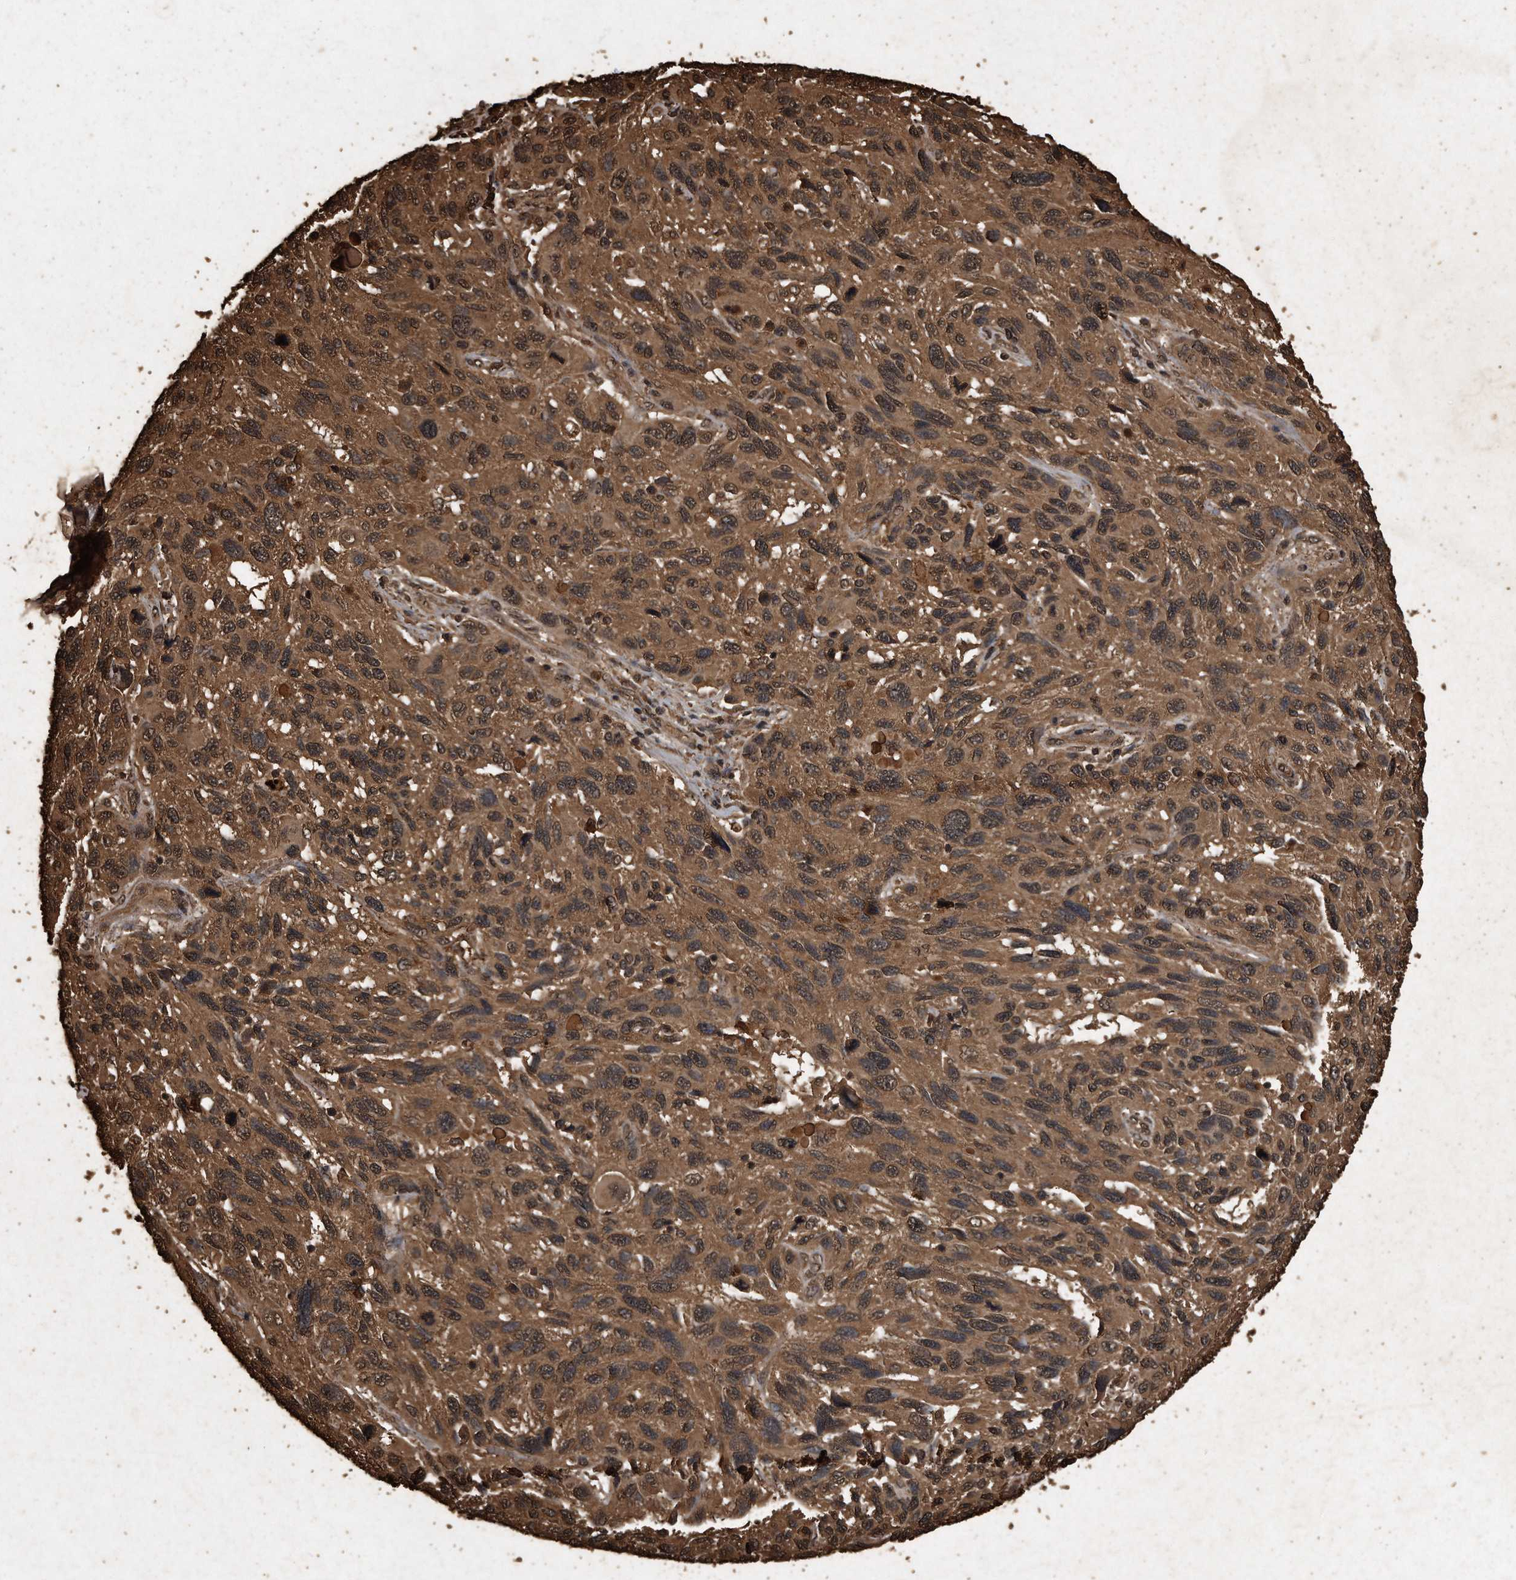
{"staining": {"intensity": "moderate", "quantity": ">75%", "location": "cytoplasmic/membranous"}, "tissue": "melanoma", "cell_type": "Tumor cells", "image_type": "cancer", "snomed": [{"axis": "morphology", "description": "Malignant melanoma, NOS"}, {"axis": "topography", "description": "Skin"}], "caption": "Melanoma stained for a protein (brown) demonstrates moderate cytoplasmic/membranous positive expression in about >75% of tumor cells.", "gene": "CFLAR", "patient": {"sex": "male", "age": 53}}